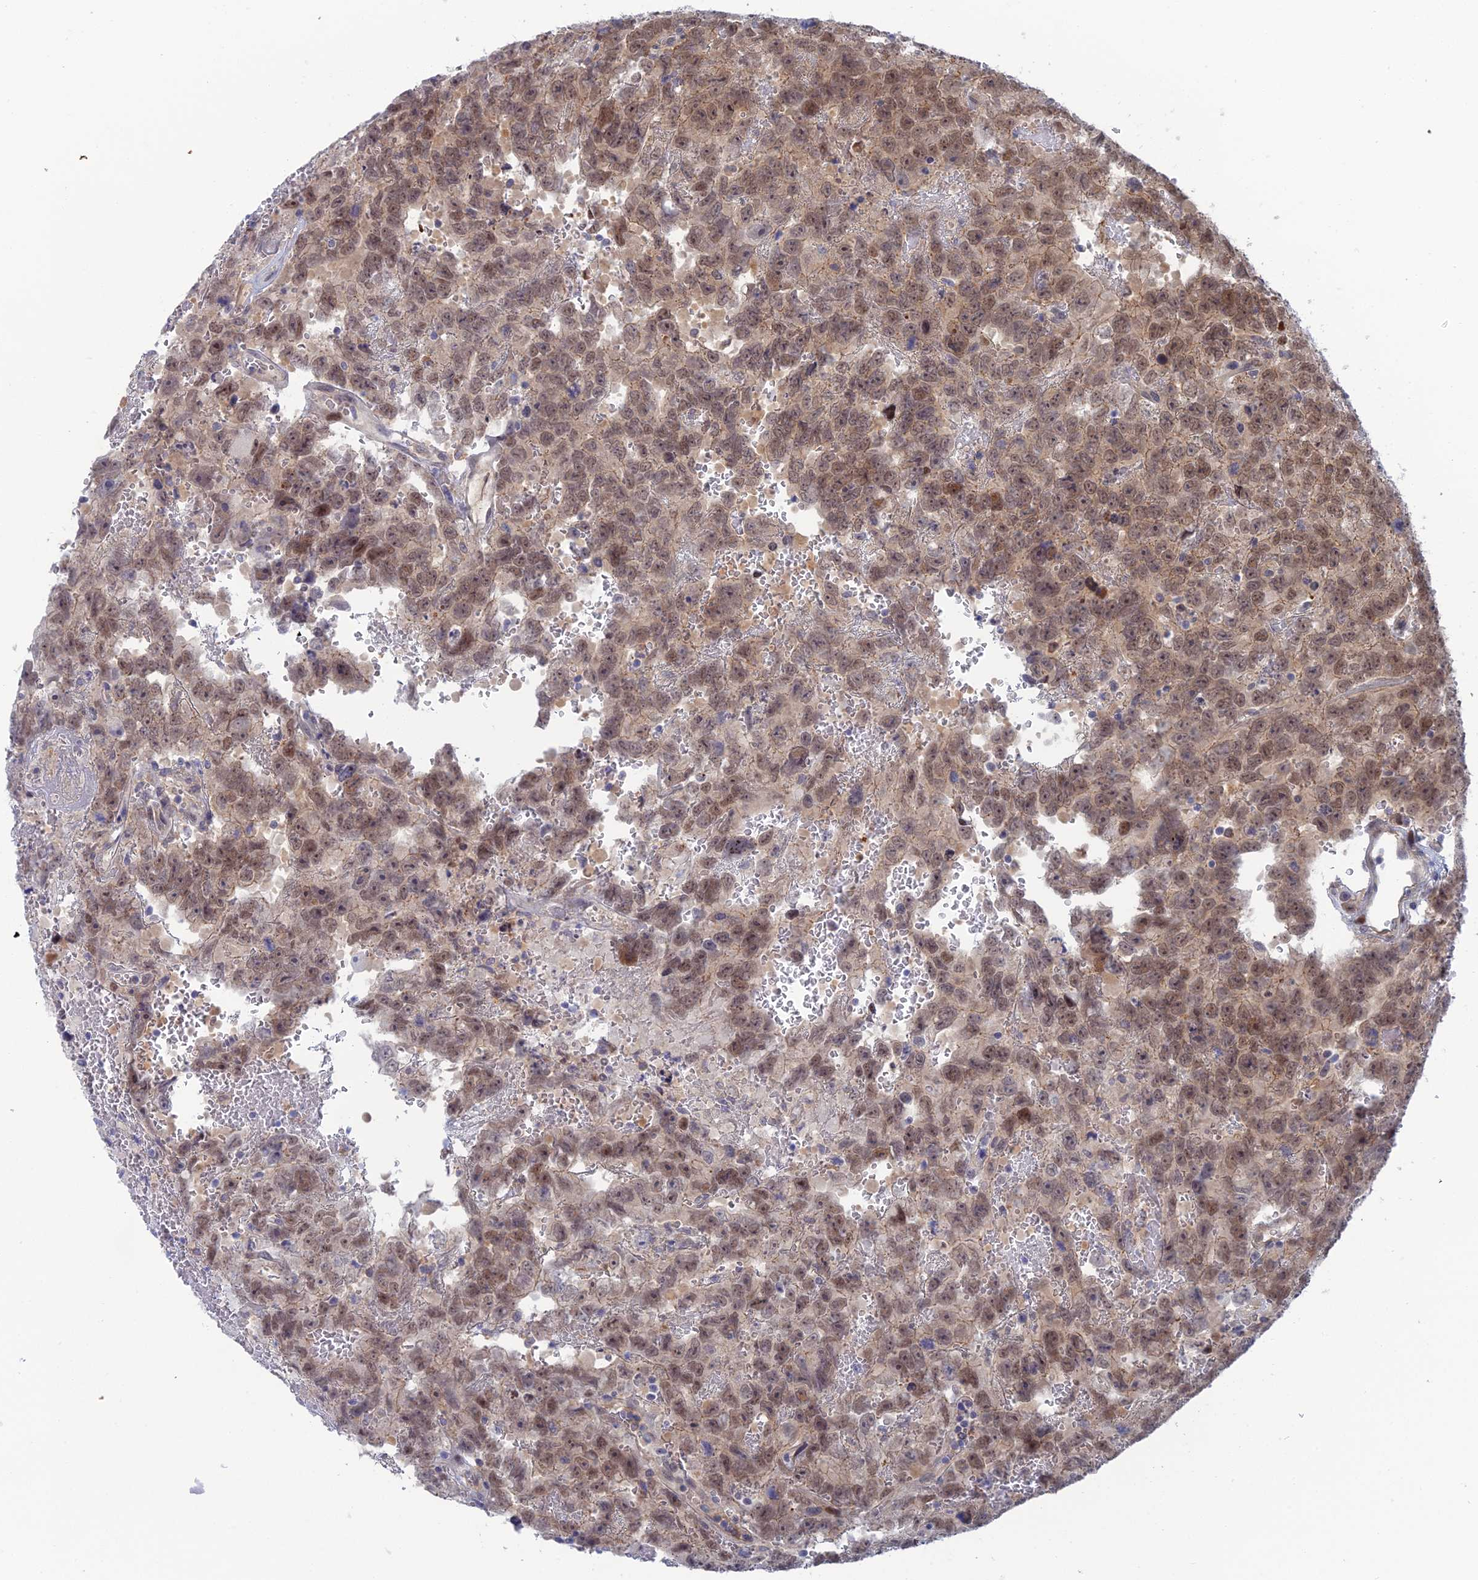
{"staining": {"intensity": "moderate", "quantity": "25%-75%", "location": "nuclear"}, "tissue": "testis cancer", "cell_type": "Tumor cells", "image_type": "cancer", "snomed": [{"axis": "morphology", "description": "Carcinoma, Embryonal, NOS"}, {"axis": "topography", "description": "Testis"}], "caption": "The immunohistochemical stain labels moderate nuclear staining in tumor cells of embryonal carcinoma (testis) tissue.", "gene": "ABHD1", "patient": {"sex": "male", "age": 45}}